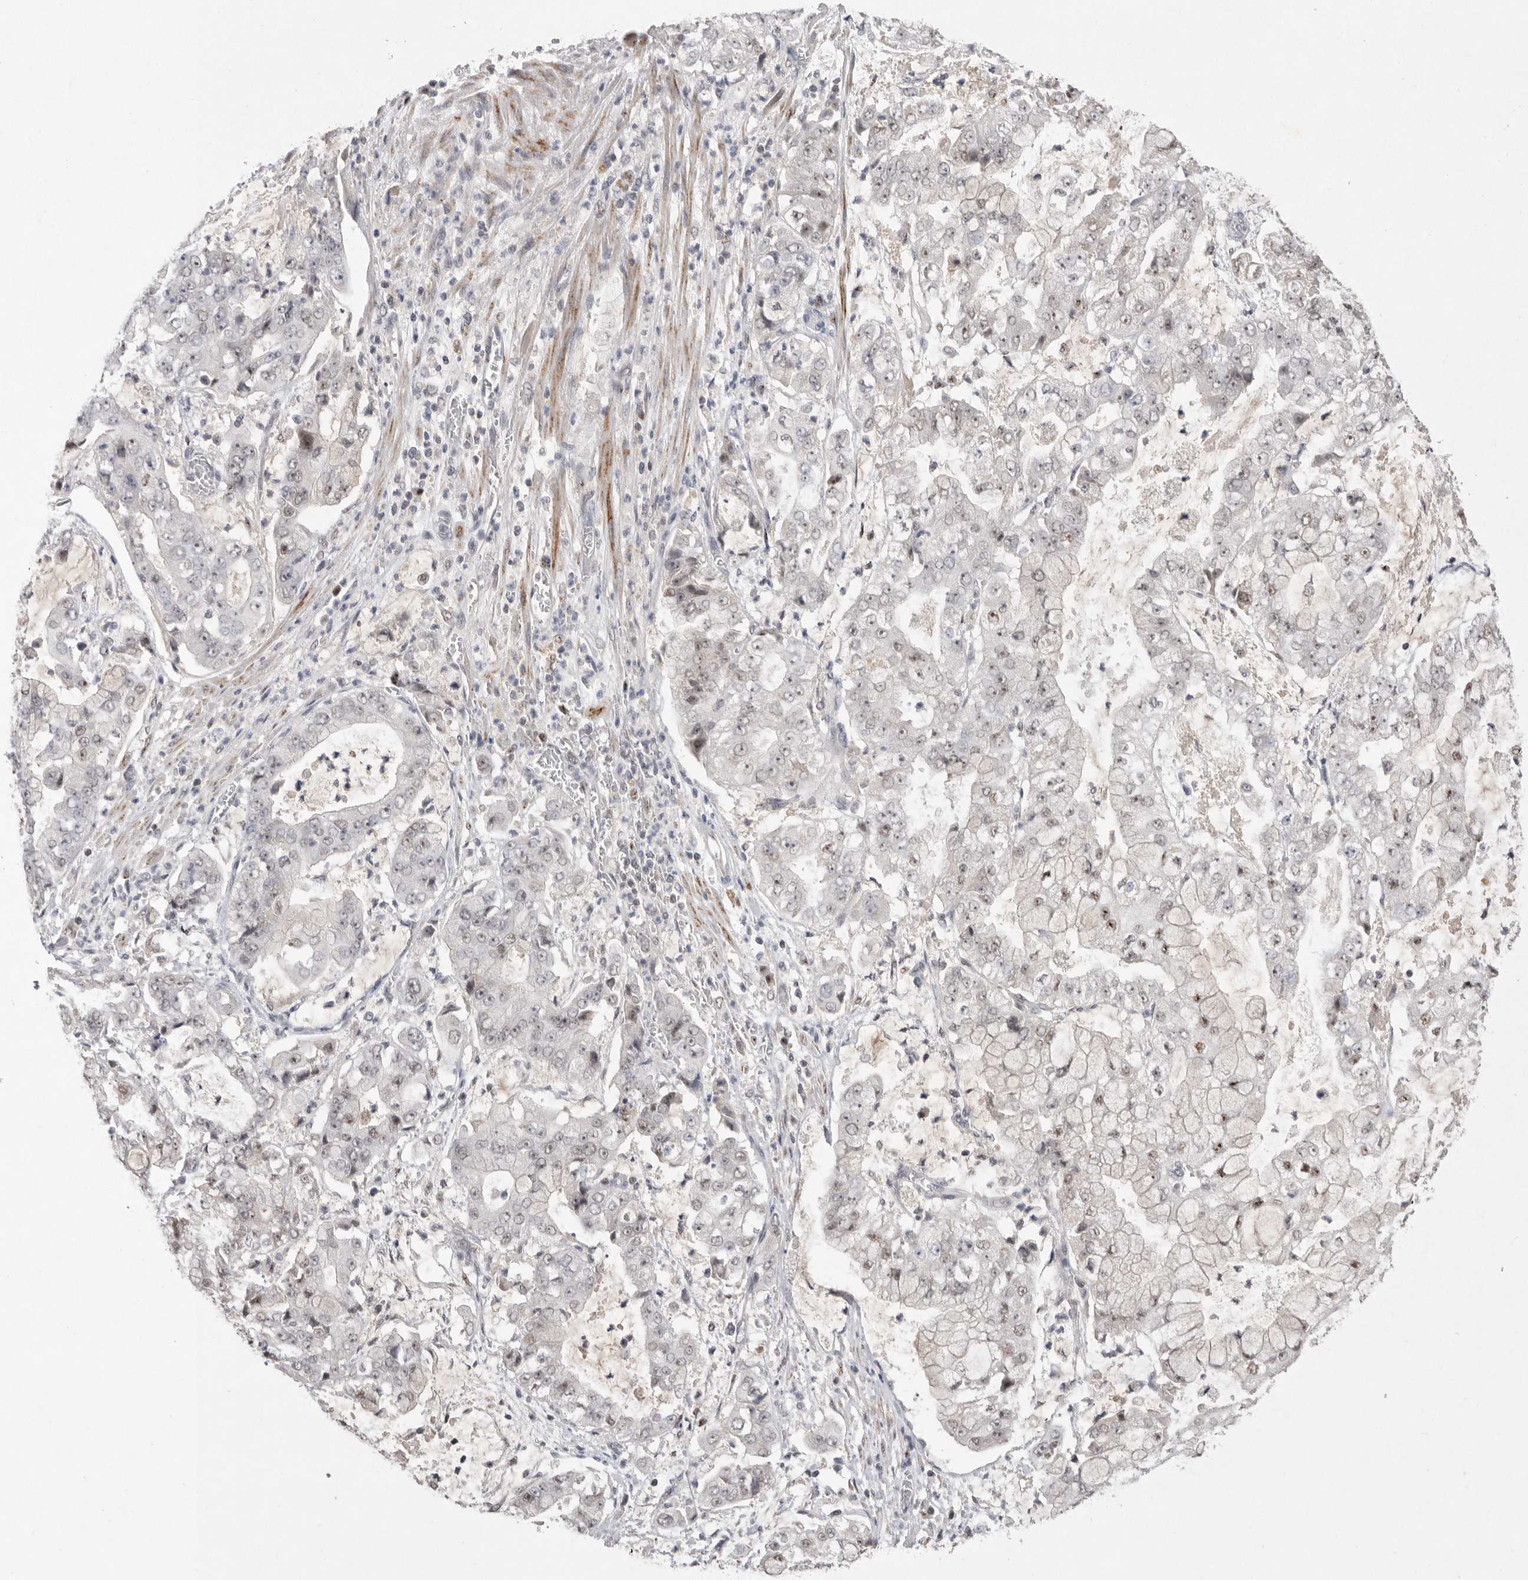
{"staining": {"intensity": "weak", "quantity": "25%-75%", "location": "nuclear"}, "tissue": "stomach cancer", "cell_type": "Tumor cells", "image_type": "cancer", "snomed": [{"axis": "morphology", "description": "Adenocarcinoma, NOS"}, {"axis": "topography", "description": "Stomach"}], "caption": "This histopathology image displays IHC staining of stomach cancer, with low weak nuclear positivity in approximately 25%-75% of tumor cells.", "gene": "HUS1", "patient": {"sex": "male", "age": 76}}